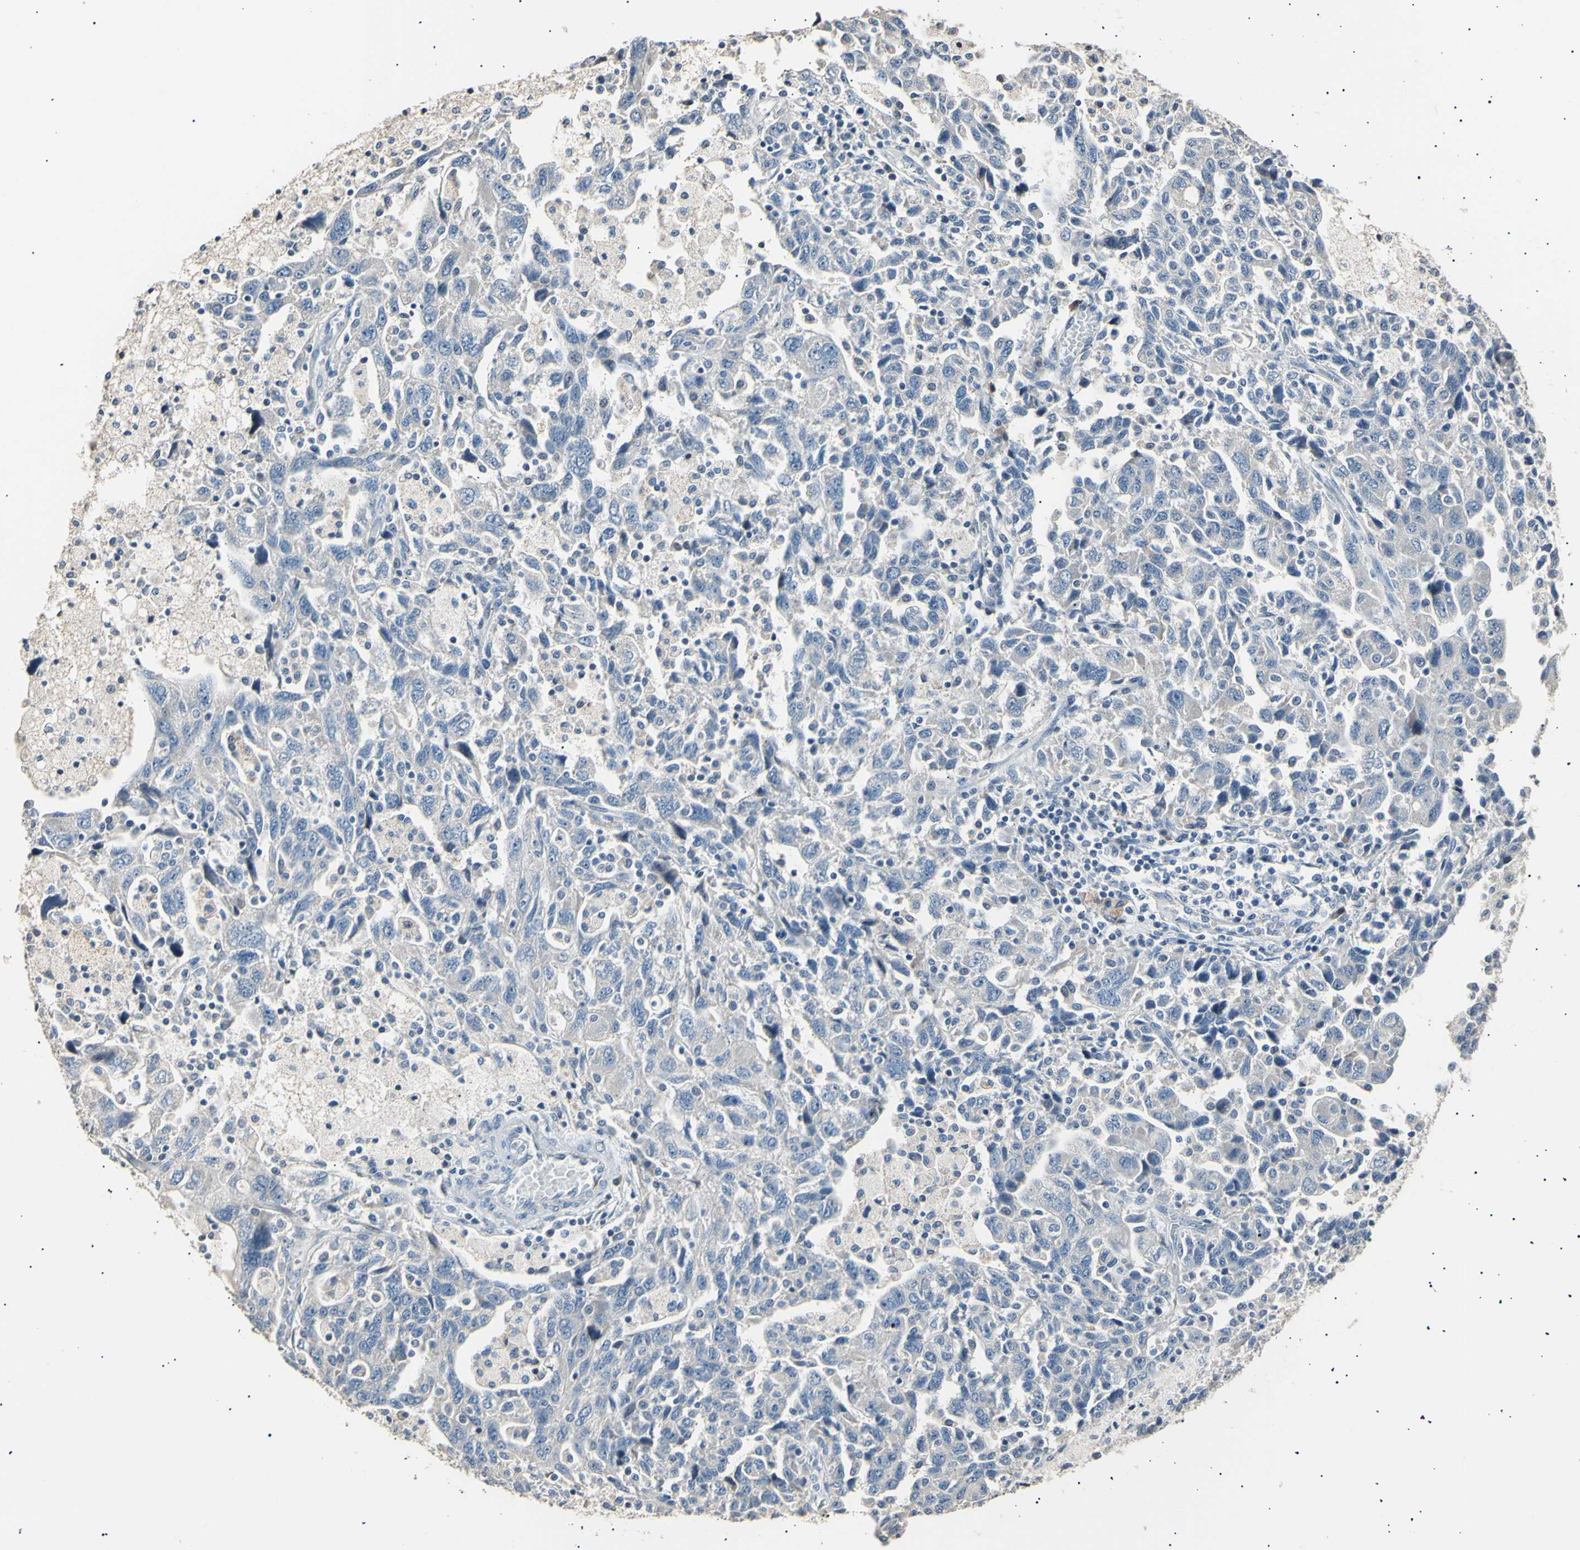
{"staining": {"intensity": "negative", "quantity": "none", "location": "none"}, "tissue": "ovarian cancer", "cell_type": "Tumor cells", "image_type": "cancer", "snomed": [{"axis": "morphology", "description": "Carcinoma, NOS"}, {"axis": "morphology", "description": "Cystadenocarcinoma, serous, NOS"}, {"axis": "topography", "description": "Ovary"}], "caption": "Immunohistochemistry photomicrograph of human carcinoma (ovarian) stained for a protein (brown), which displays no staining in tumor cells.", "gene": "LDLR", "patient": {"sex": "female", "age": 69}}